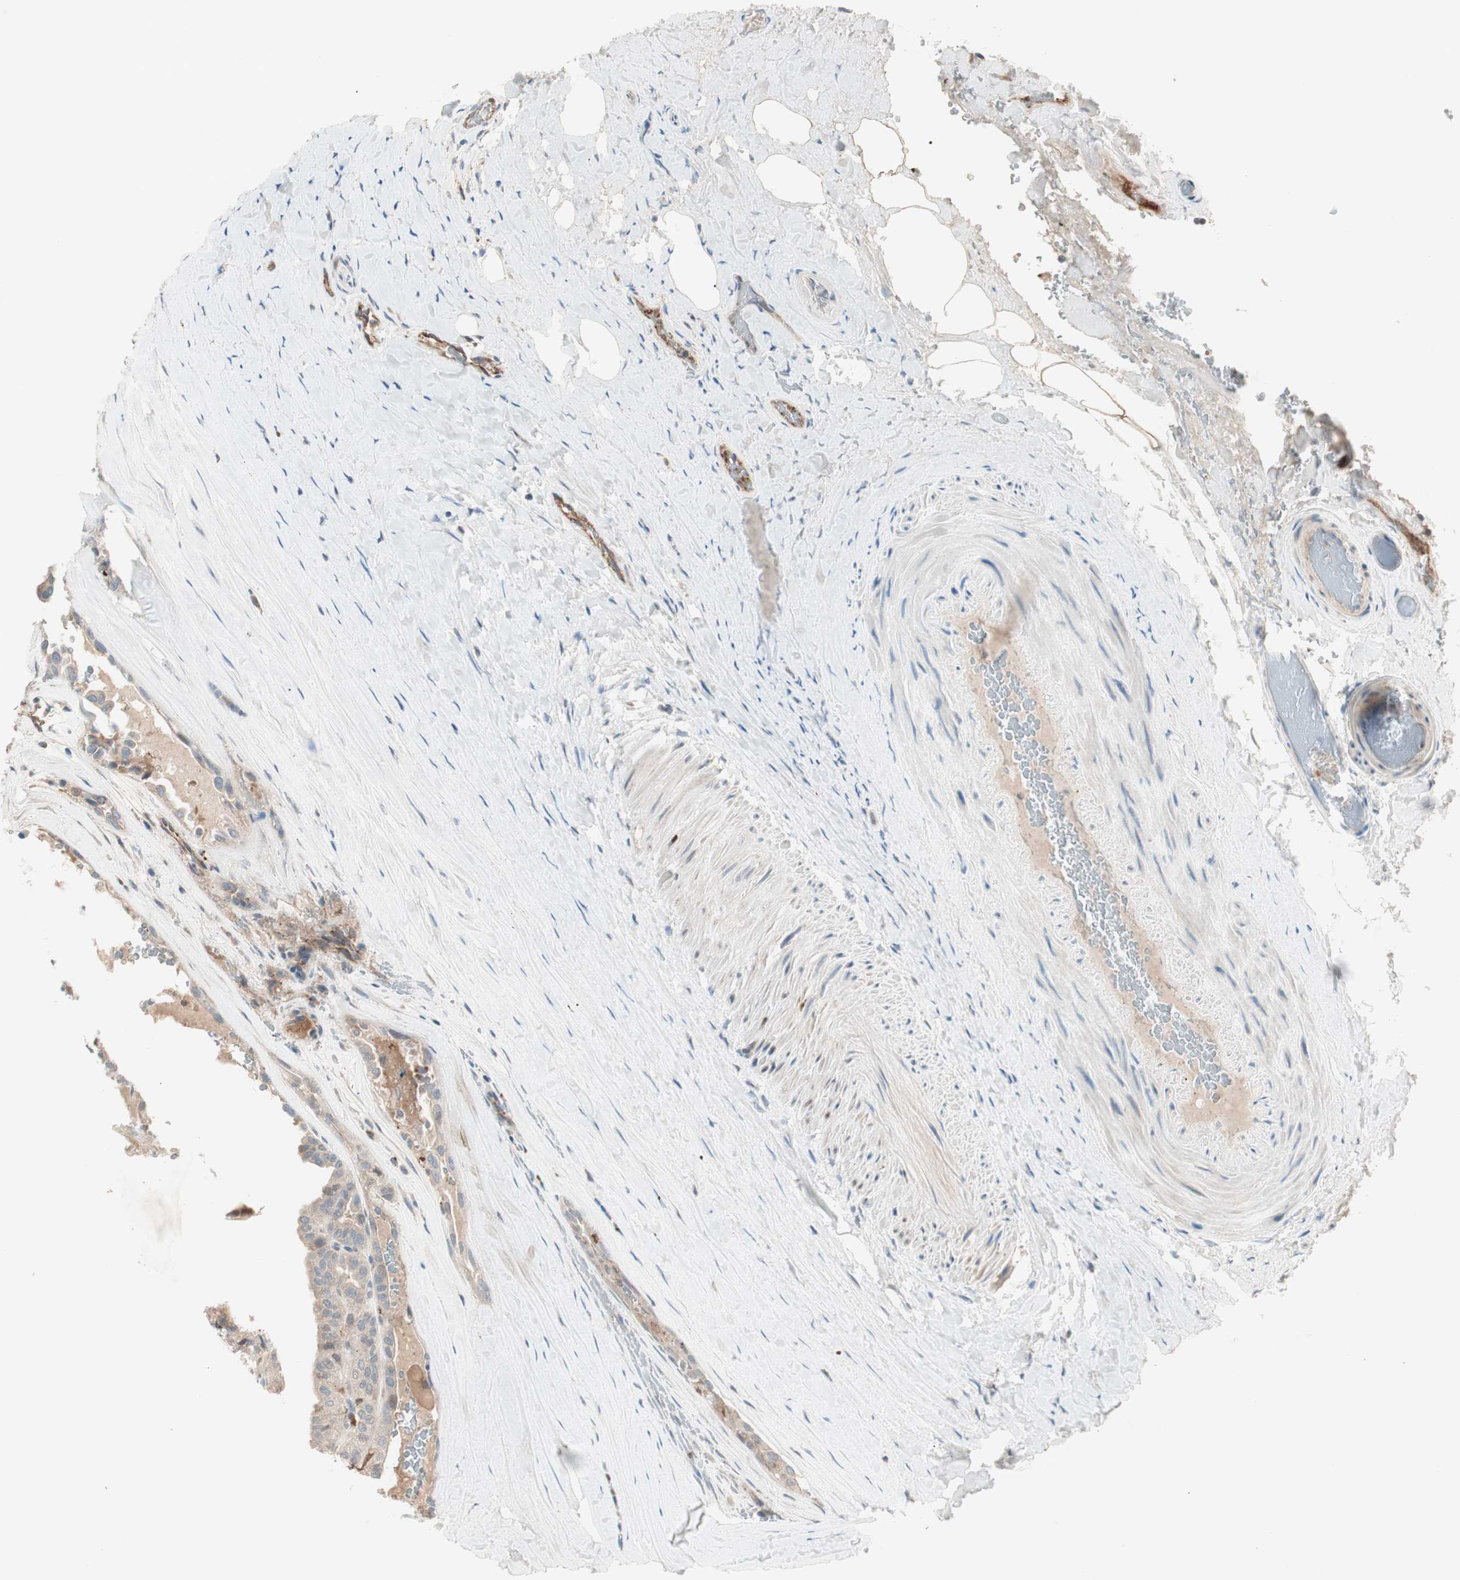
{"staining": {"intensity": "weak", "quantity": ">75%", "location": "cytoplasmic/membranous"}, "tissue": "thyroid cancer", "cell_type": "Tumor cells", "image_type": "cancer", "snomed": [{"axis": "morphology", "description": "Papillary adenocarcinoma, NOS"}, {"axis": "topography", "description": "Thyroid gland"}], "caption": "Human papillary adenocarcinoma (thyroid) stained with a brown dye exhibits weak cytoplasmic/membranous positive staining in approximately >75% of tumor cells.", "gene": "FGFR4", "patient": {"sex": "male", "age": 77}}